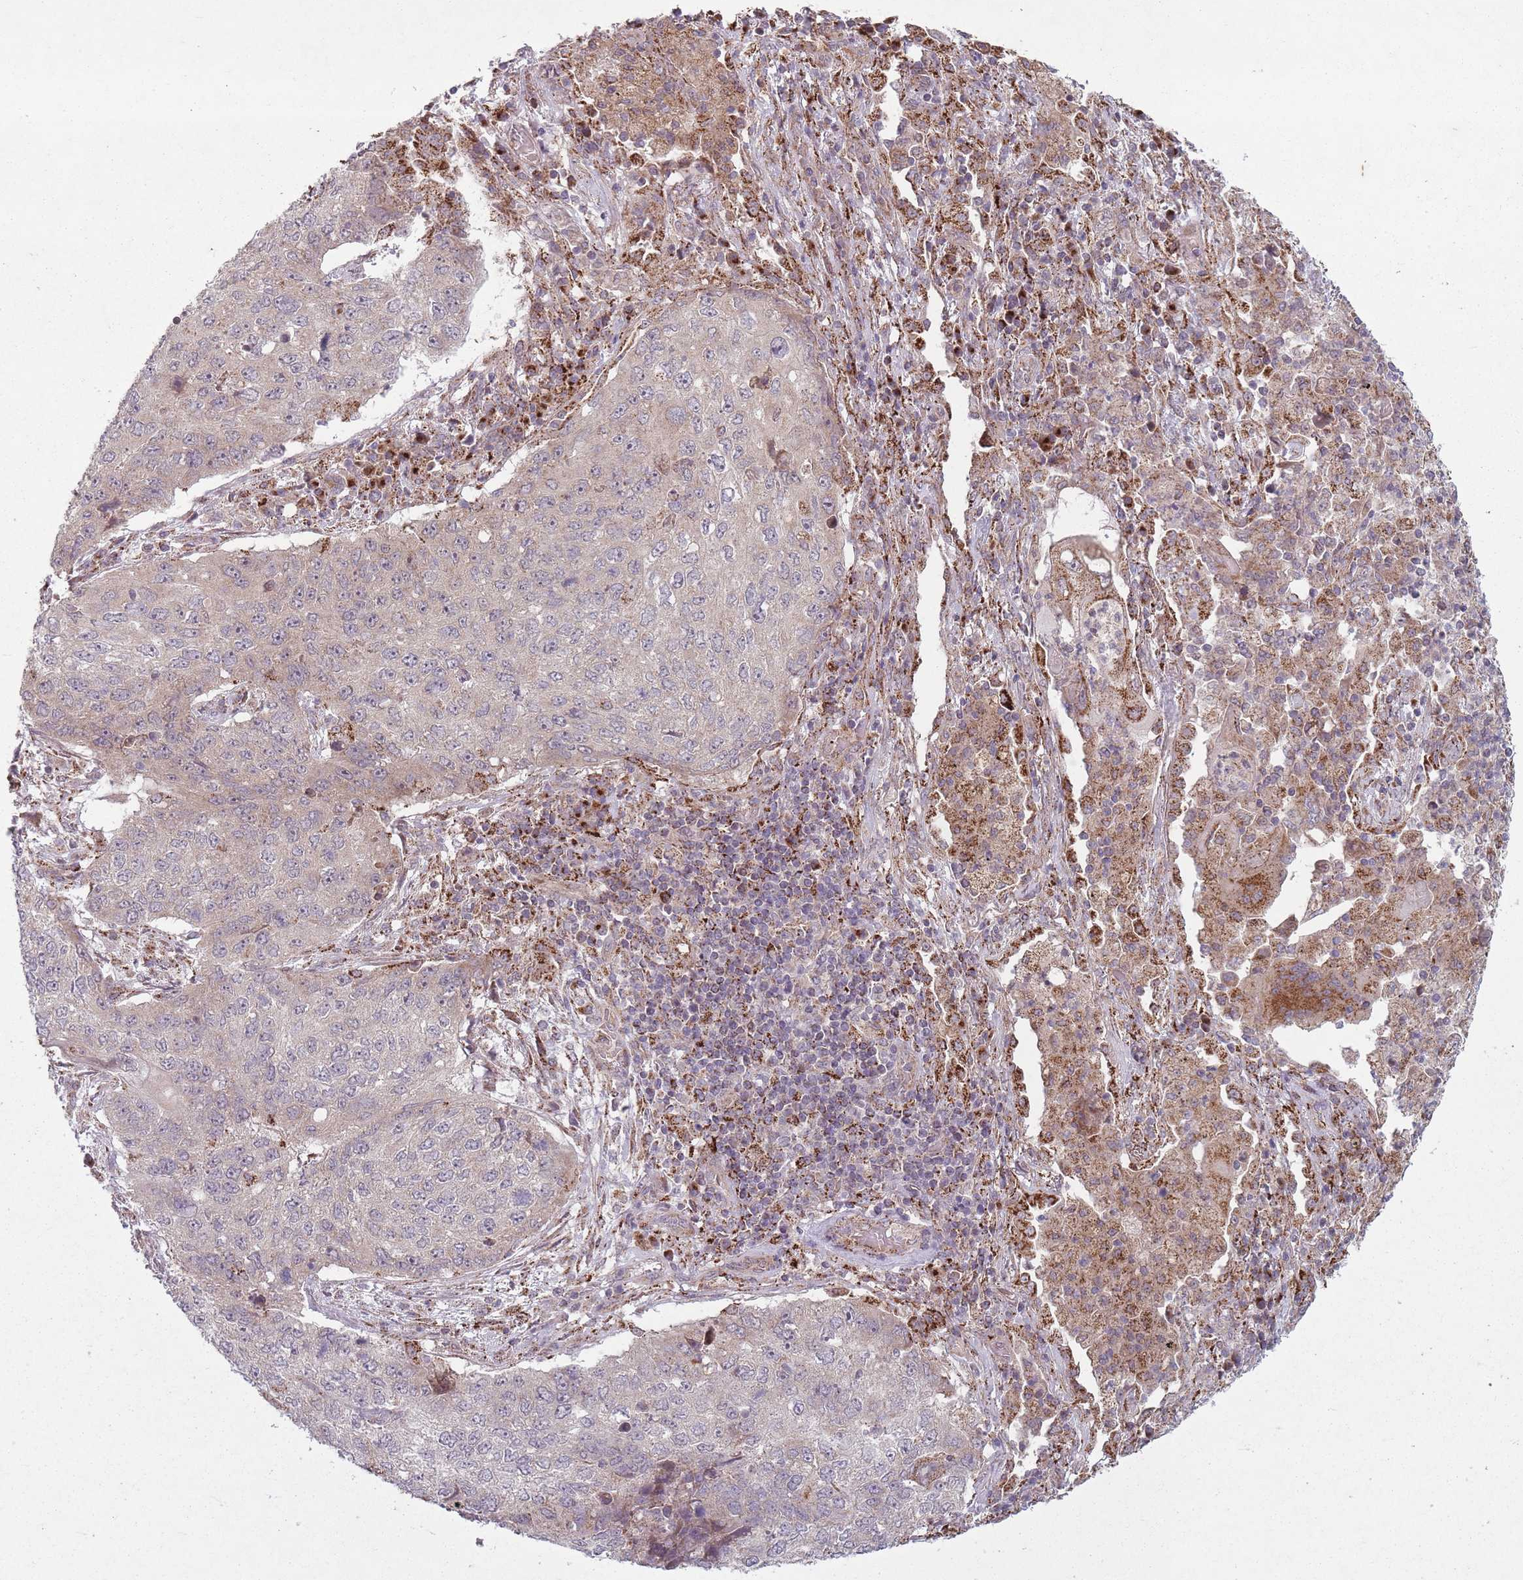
{"staining": {"intensity": "negative", "quantity": "none", "location": "none"}, "tissue": "lung cancer", "cell_type": "Tumor cells", "image_type": "cancer", "snomed": [{"axis": "morphology", "description": "Squamous cell carcinoma, NOS"}, {"axis": "topography", "description": "Lung"}], "caption": "IHC of lung squamous cell carcinoma shows no expression in tumor cells.", "gene": "OR10Q1", "patient": {"sex": "female", "age": 63}}